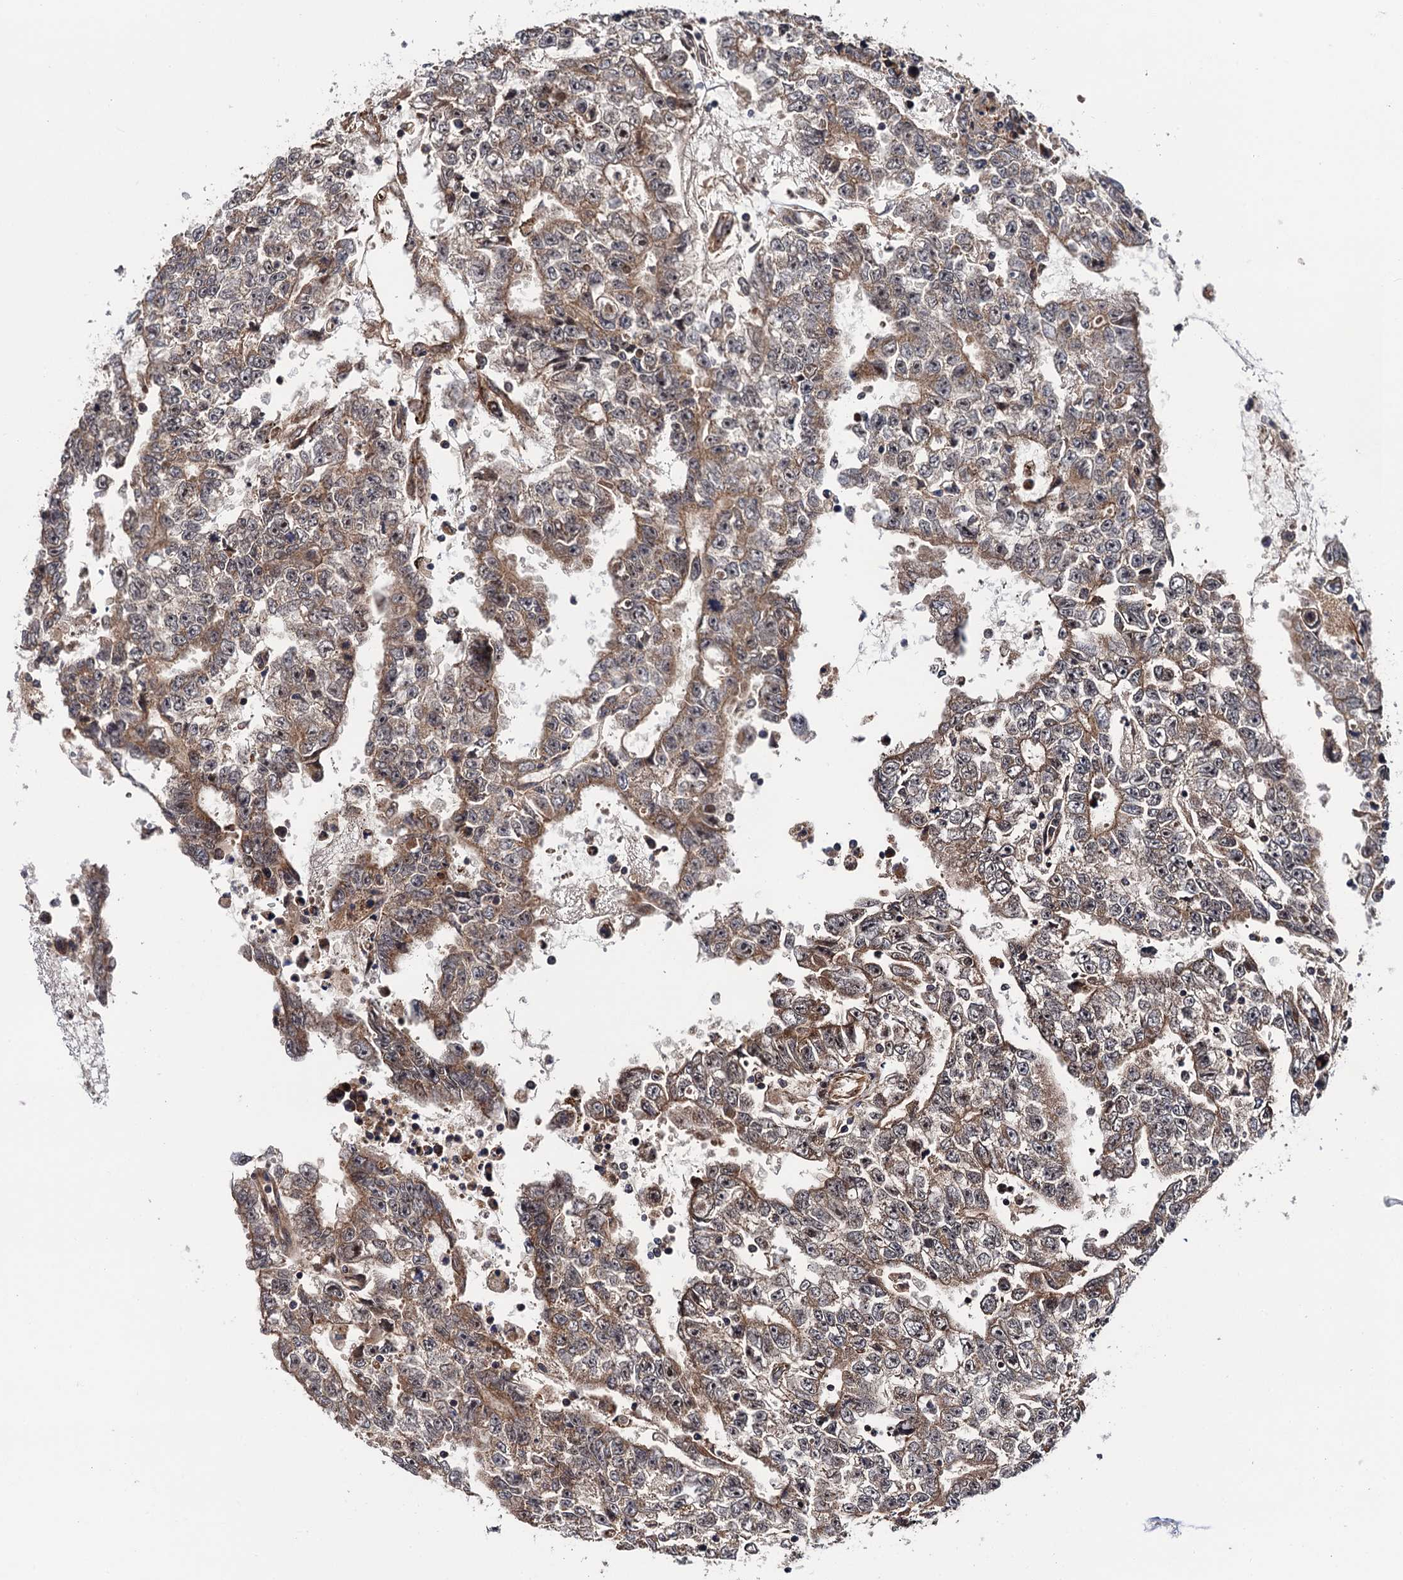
{"staining": {"intensity": "weak", "quantity": "25%-75%", "location": "cytoplasmic/membranous"}, "tissue": "testis cancer", "cell_type": "Tumor cells", "image_type": "cancer", "snomed": [{"axis": "morphology", "description": "Carcinoma, Embryonal, NOS"}, {"axis": "topography", "description": "Testis"}], "caption": "Immunohistochemical staining of testis cancer (embryonal carcinoma) displays weak cytoplasmic/membranous protein staining in approximately 25%-75% of tumor cells.", "gene": "FSIP1", "patient": {"sex": "male", "age": 25}}